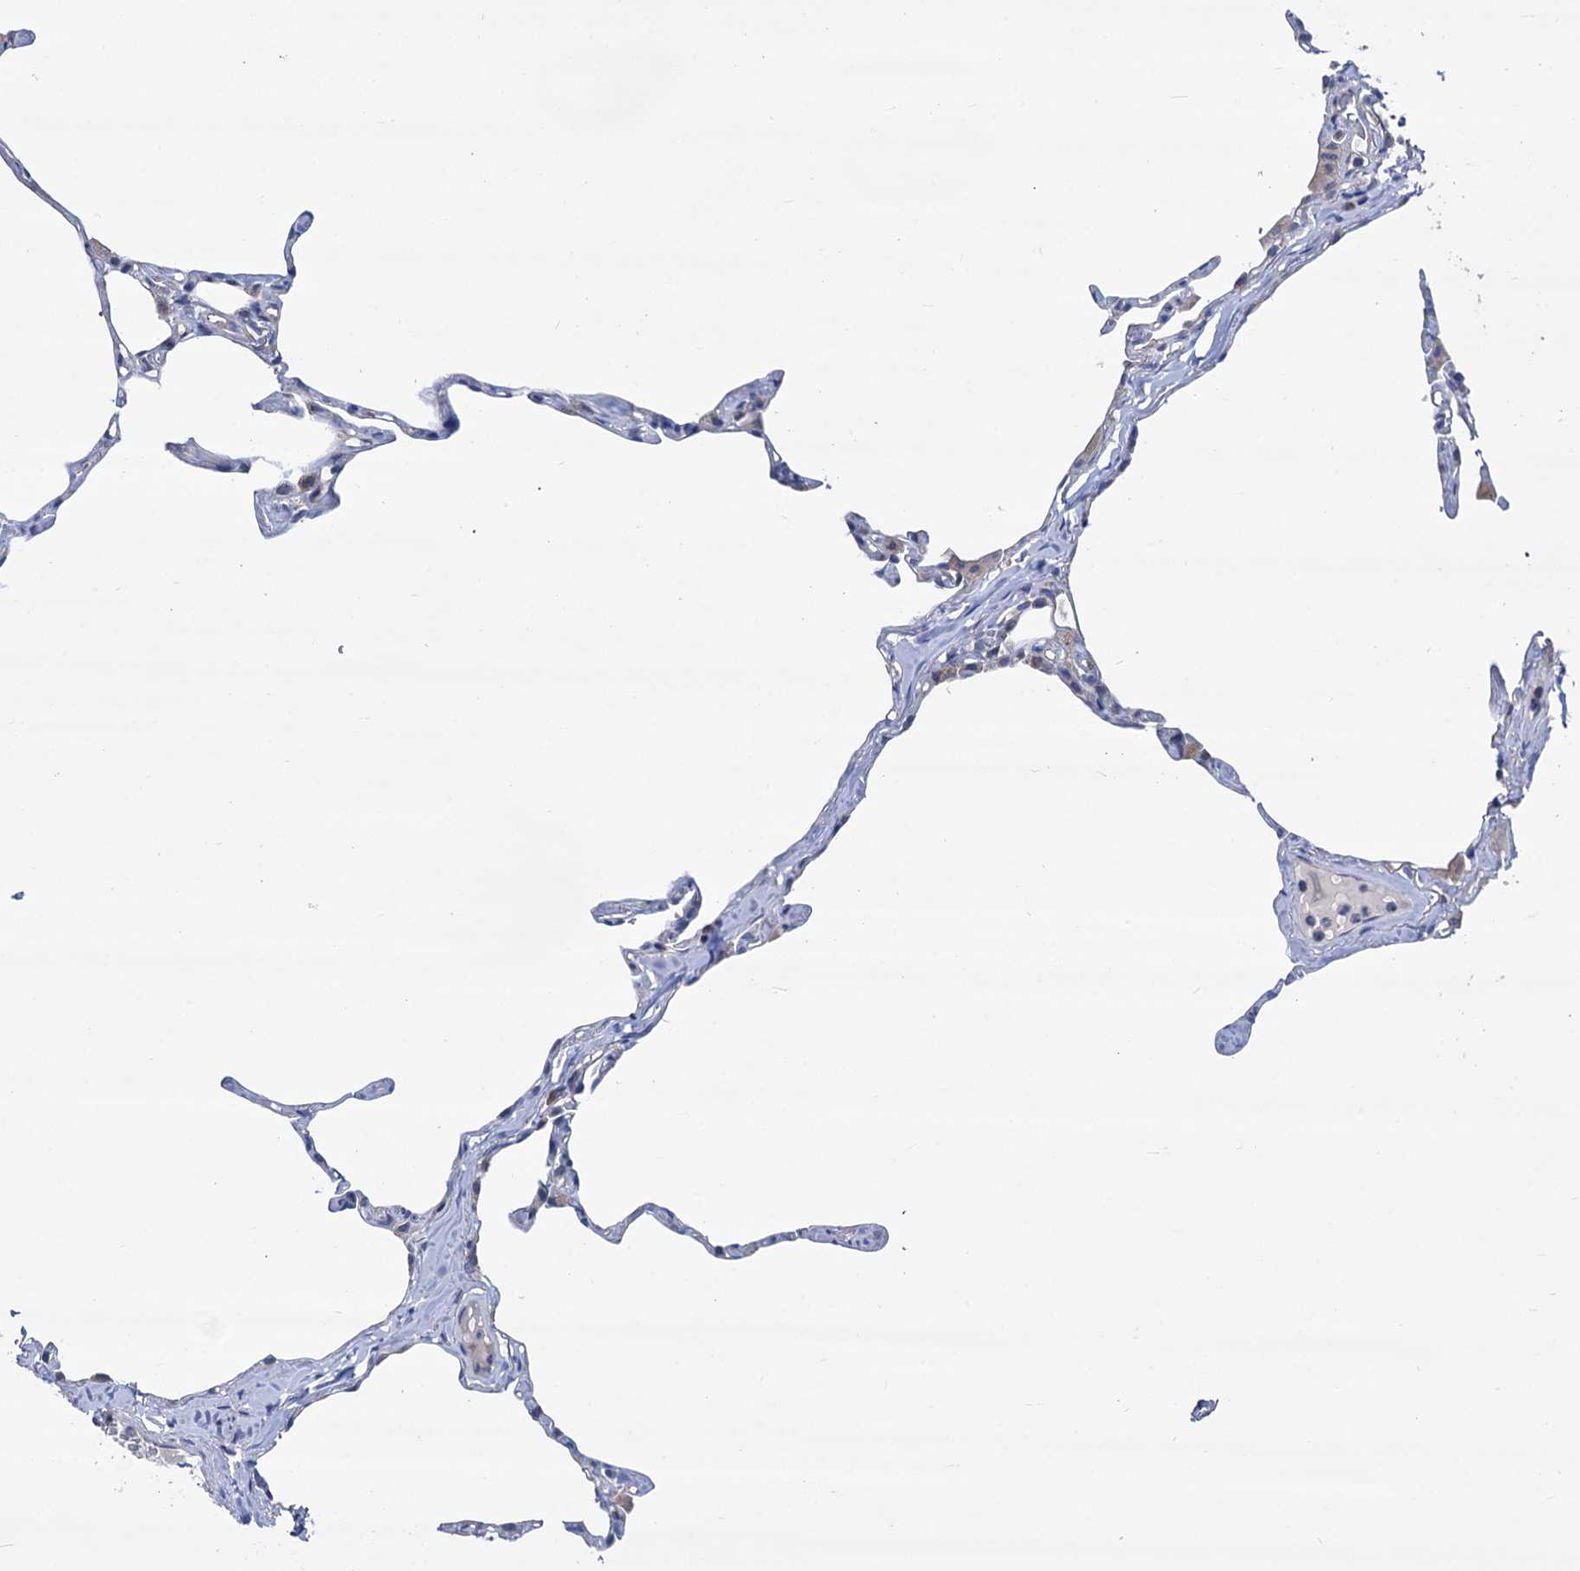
{"staining": {"intensity": "weak", "quantity": "<25%", "location": "cytoplasmic/membranous"}, "tissue": "lung", "cell_type": "Alveolar cells", "image_type": "normal", "snomed": [{"axis": "morphology", "description": "Normal tissue, NOS"}, {"axis": "topography", "description": "Lung"}], "caption": "Micrograph shows no significant protein staining in alveolar cells of benign lung. The staining is performed using DAB brown chromogen with nuclei counter-stained in using hematoxylin.", "gene": "ZNRD2", "patient": {"sex": "male", "age": 65}}